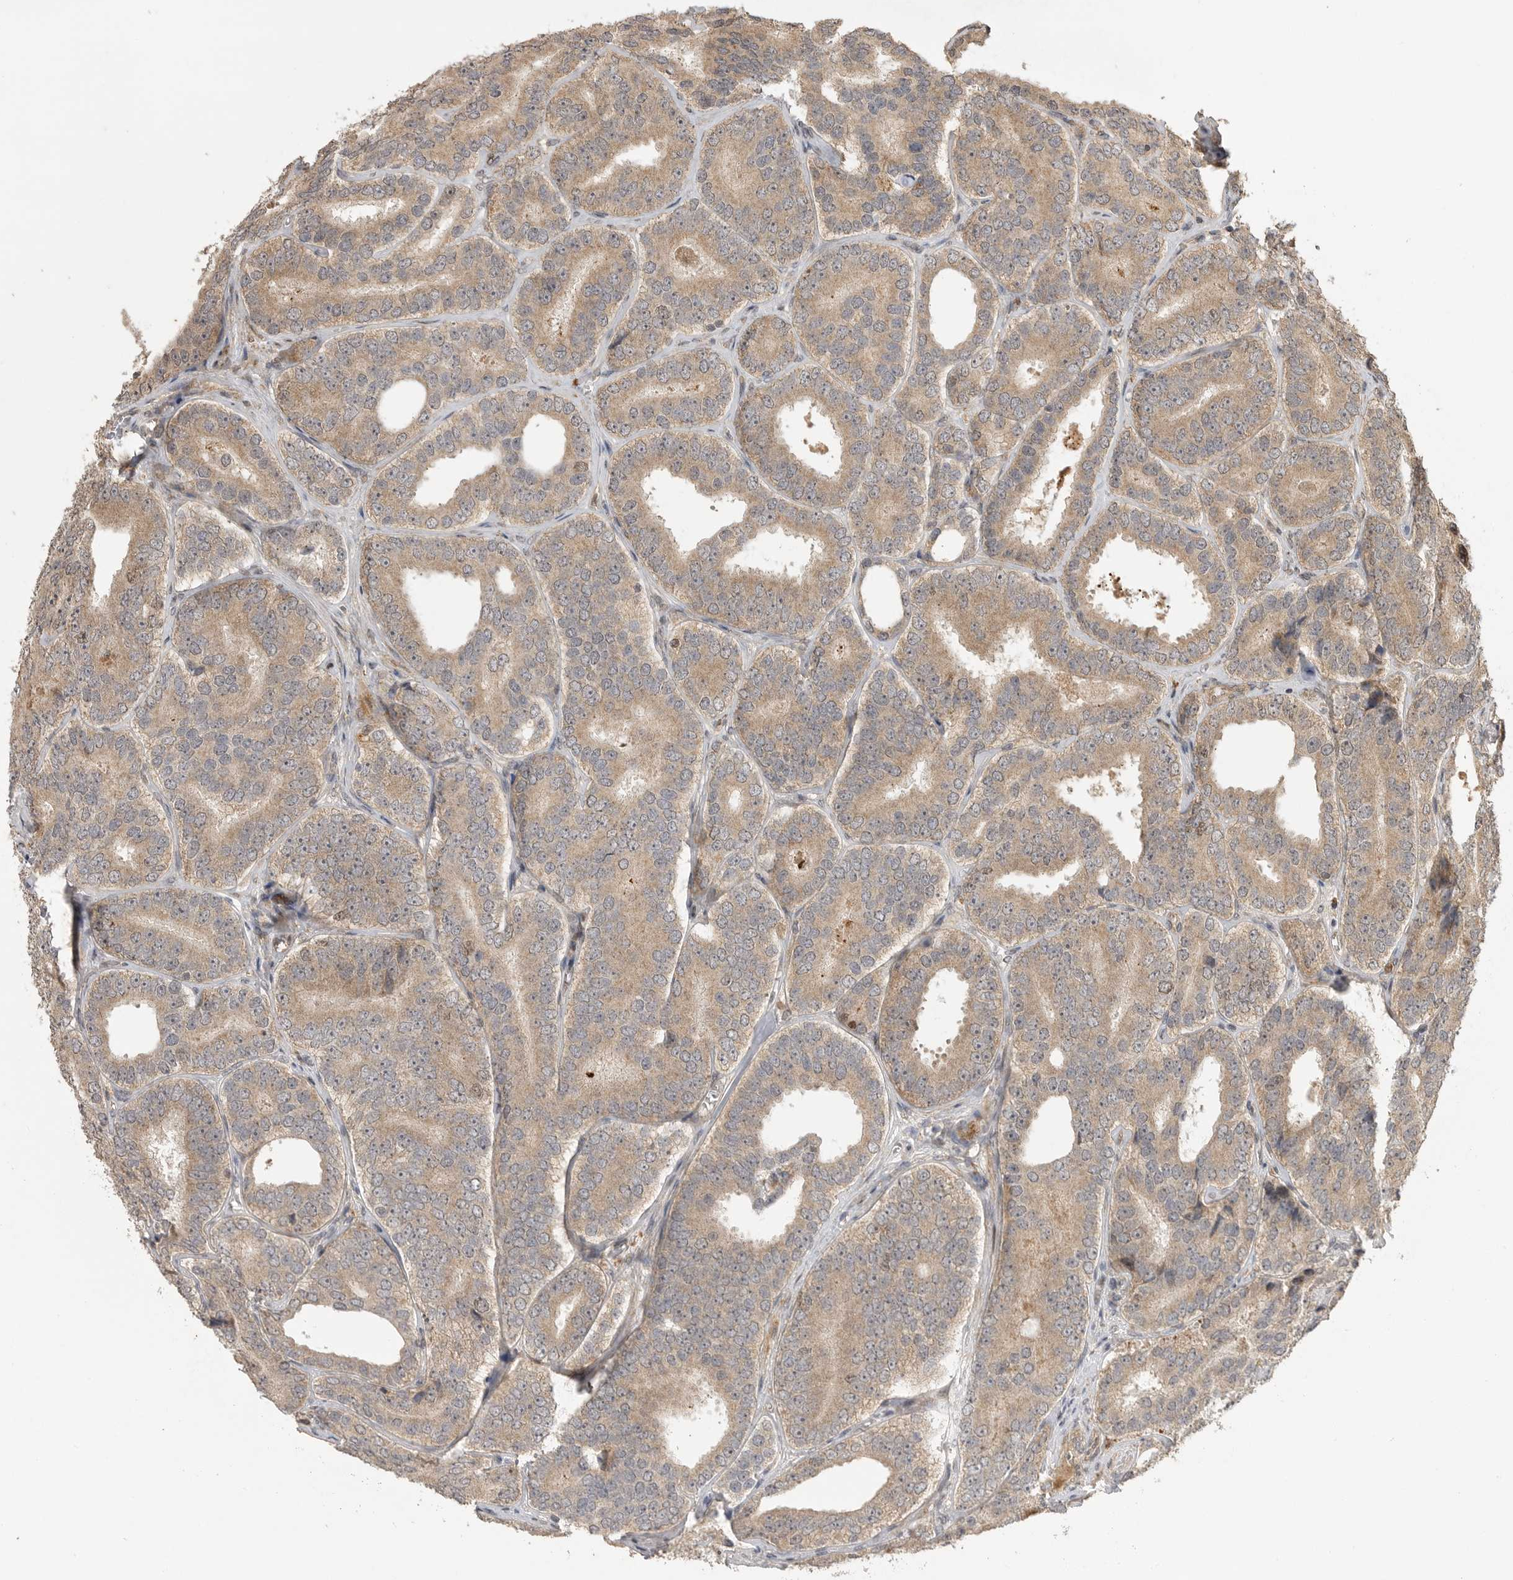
{"staining": {"intensity": "moderate", "quantity": ">75%", "location": "cytoplasmic/membranous"}, "tissue": "prostate cancer", "cell_type": "Tumor cells", "image_type": "cancer", "snomed": [{"axis": "morphology", "description": "Adenocarcinoma, High grade"}, {"axis": "topography", "description": "Prostate"}], "caption": "Human prostate cancer (adenocarcinoma (high-grade)) stained with a protein marker exhibits moderate staining in tumor cells.", "gene": "BOC", "patient": {"sex": "male", "age": 56}}